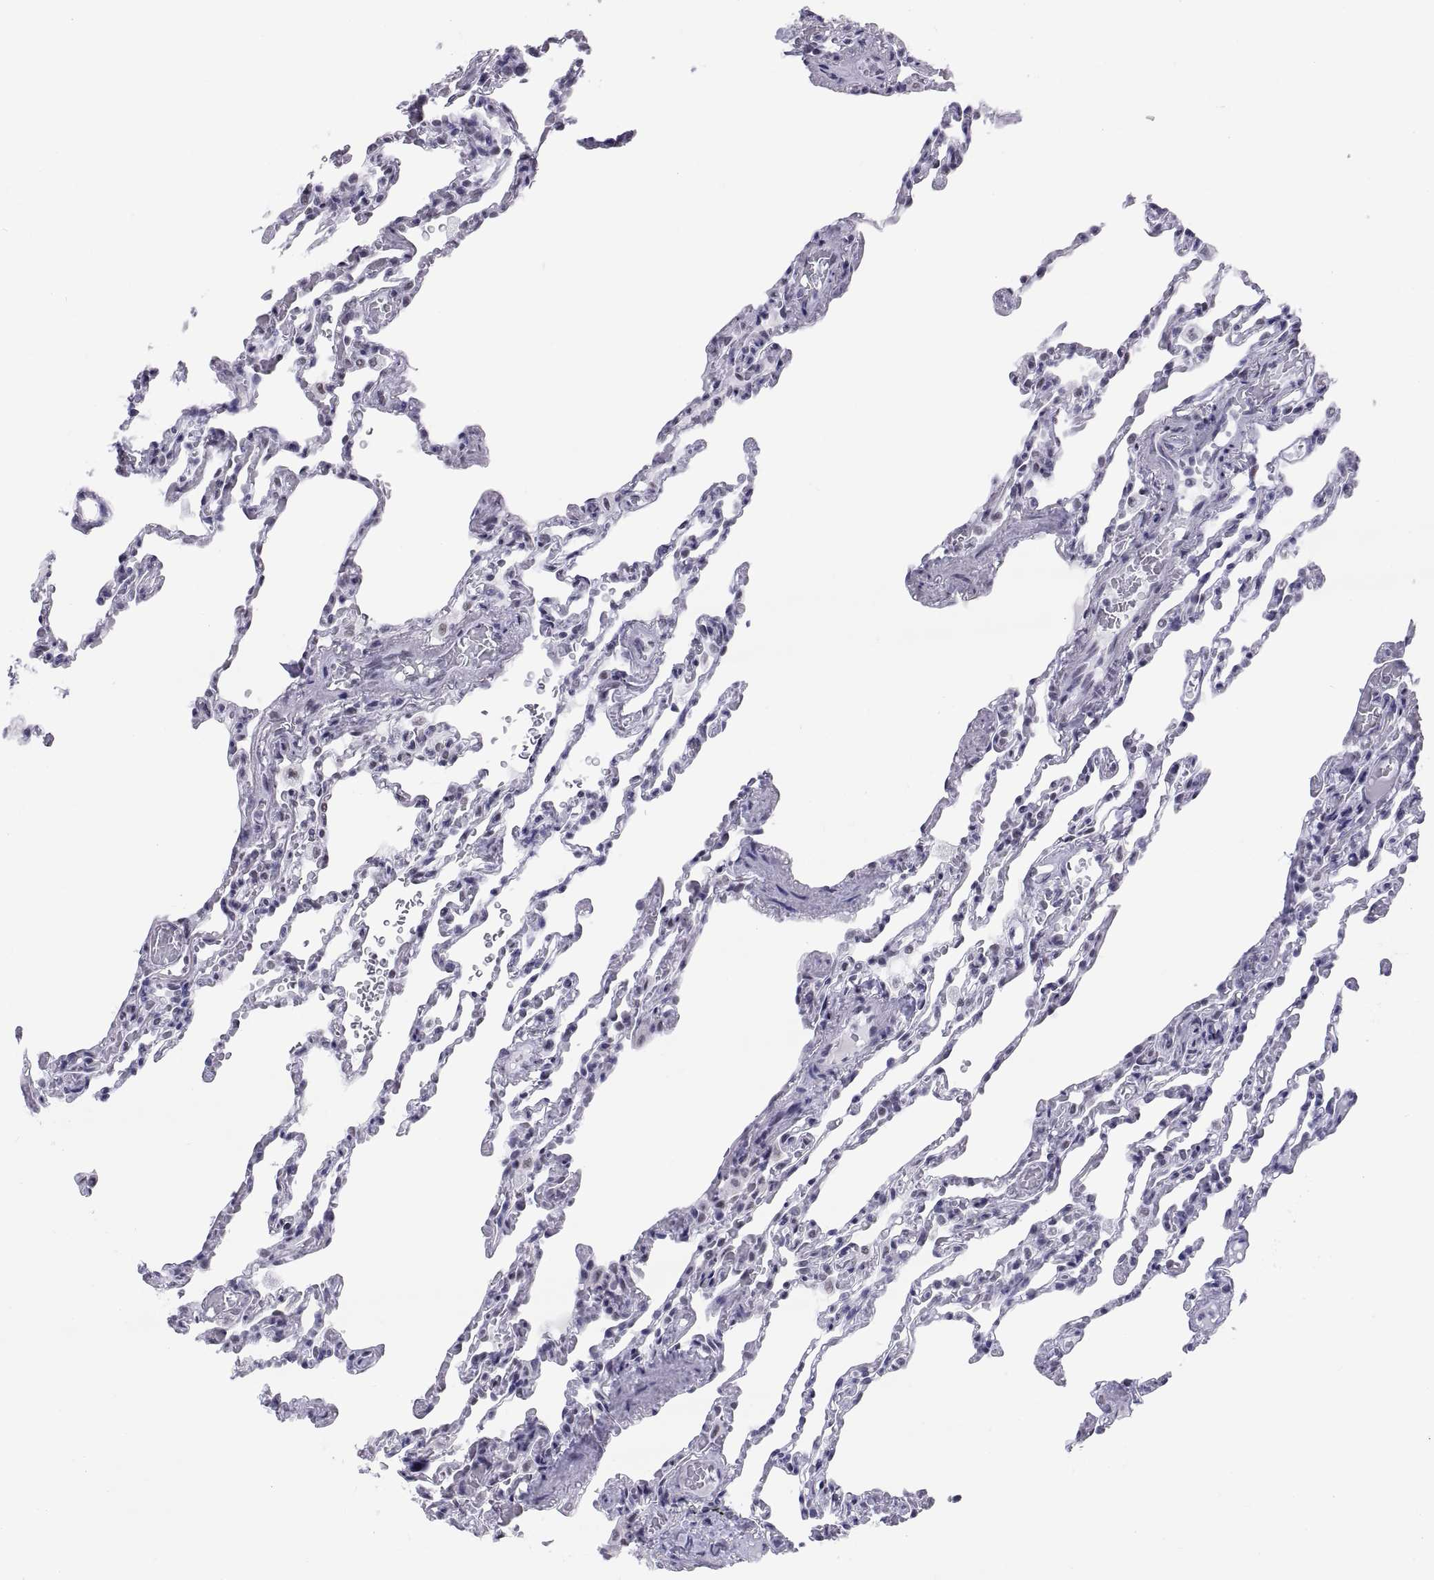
{"staining": {"intensity": "negative", "quantity": "none", "location": "none"}, "tissue": "lung", "cell_type": "Alveolar cells", "image_type": "normal", "snomed": [{"axis": "morphology", "description": "Normal tissue, NOS"}, {"axis": "topography", "description": "Lung"}], "caption": "Immunohistochemical staining of benign lung demonstrates no significant positivity in alveolar cells.", "gene": "NEUROD6", "patient": {"sex": "female", "age": 43}}